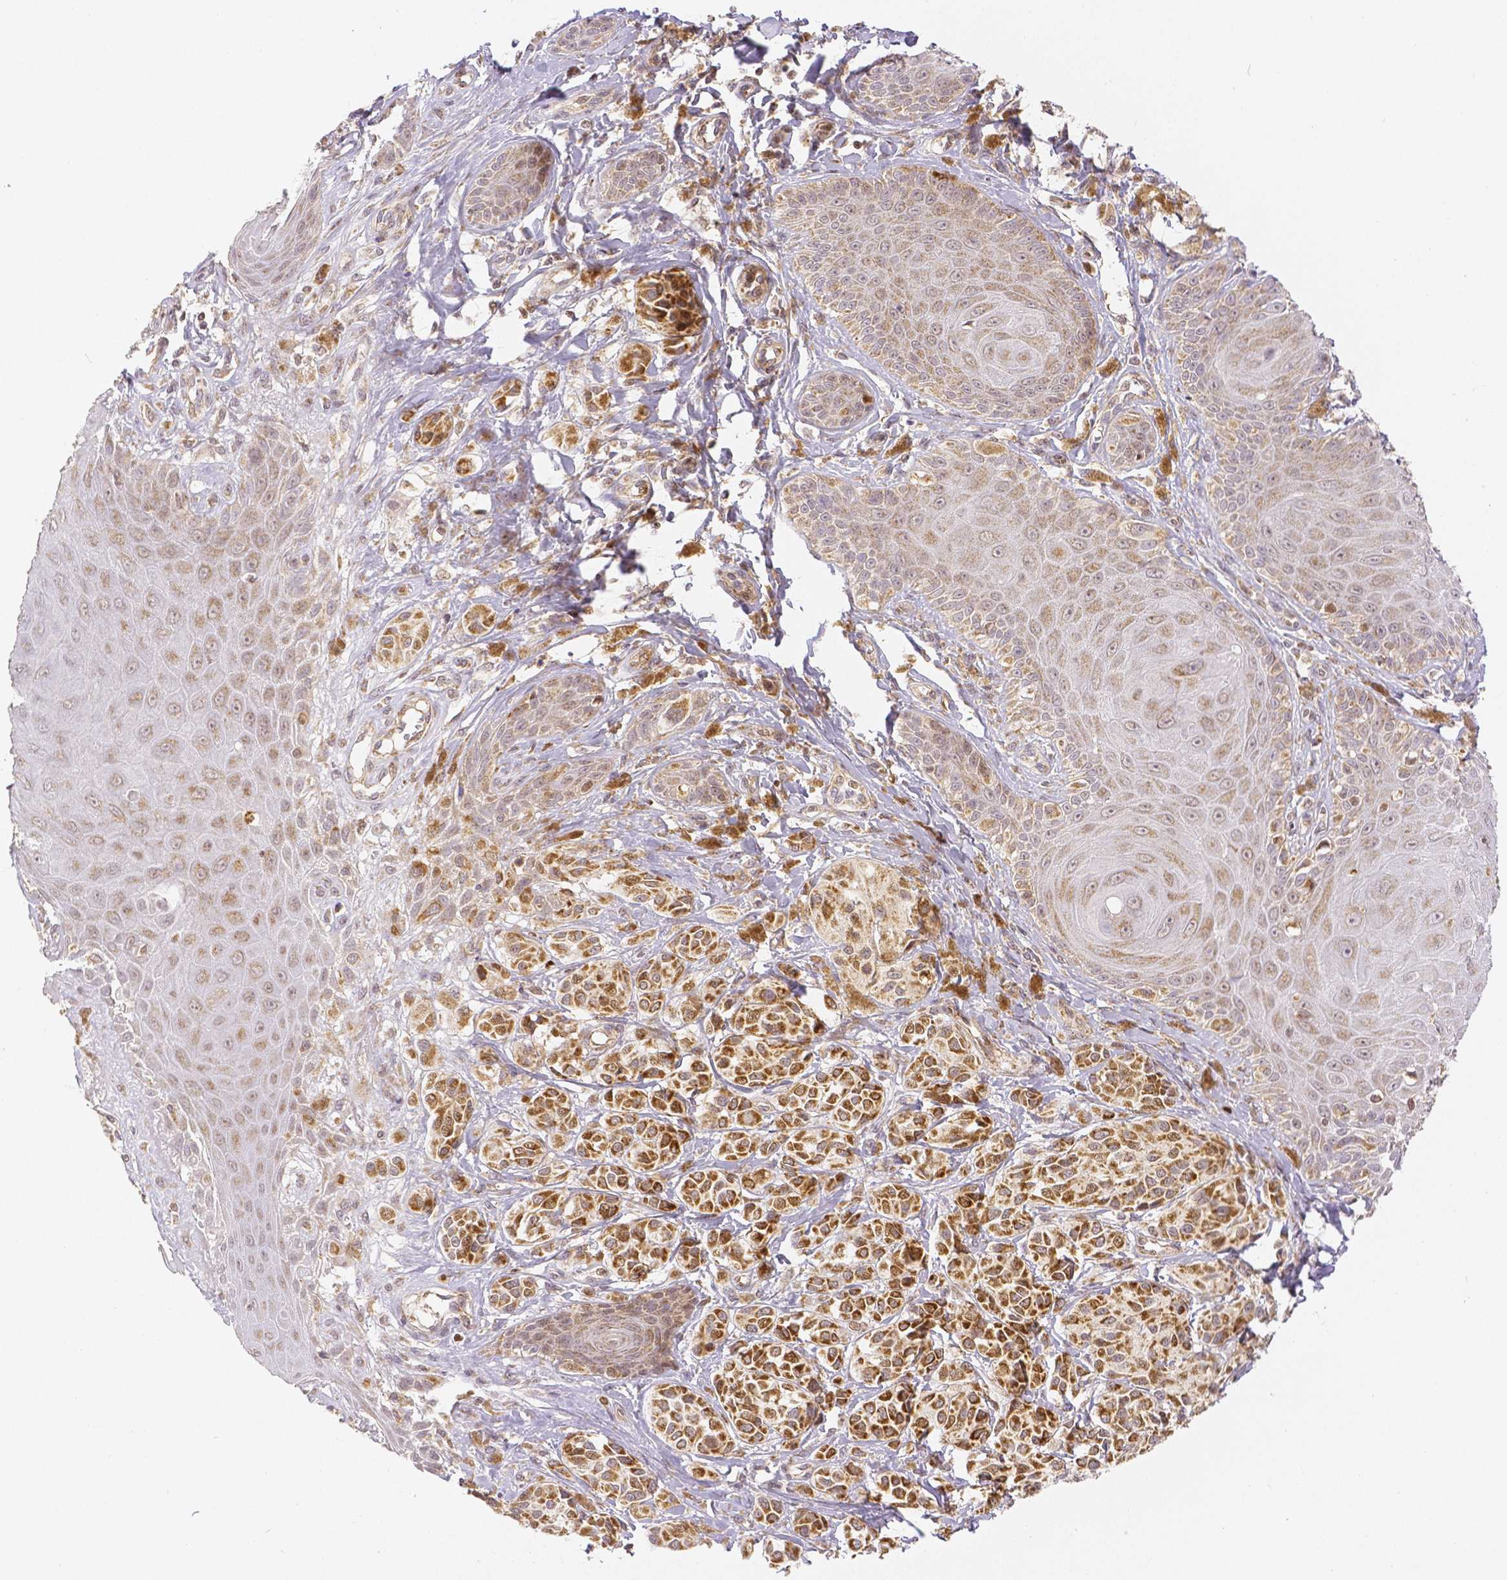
{"staining": {"intensity": "strong", "quantity": ">75%", "location": "cytoplasmic/membranous,nuclear"}, "tissue": "melanoma", "cell_type": "Tumor cells", "image_type": "cancer", "snomed": [{"axis": "morphology", "description": "Malignant melanoma, NOS"}, {"axis": "topography", "description": "Skin"}], "caption": "Protein expression analysis of malignant melanoma displays strong cytoplasmic/membranous and nuclear staining in approximately >75% of tumor cells.", "gene": "RHOT1", "patient": {"sex": "female", "age": 80}}